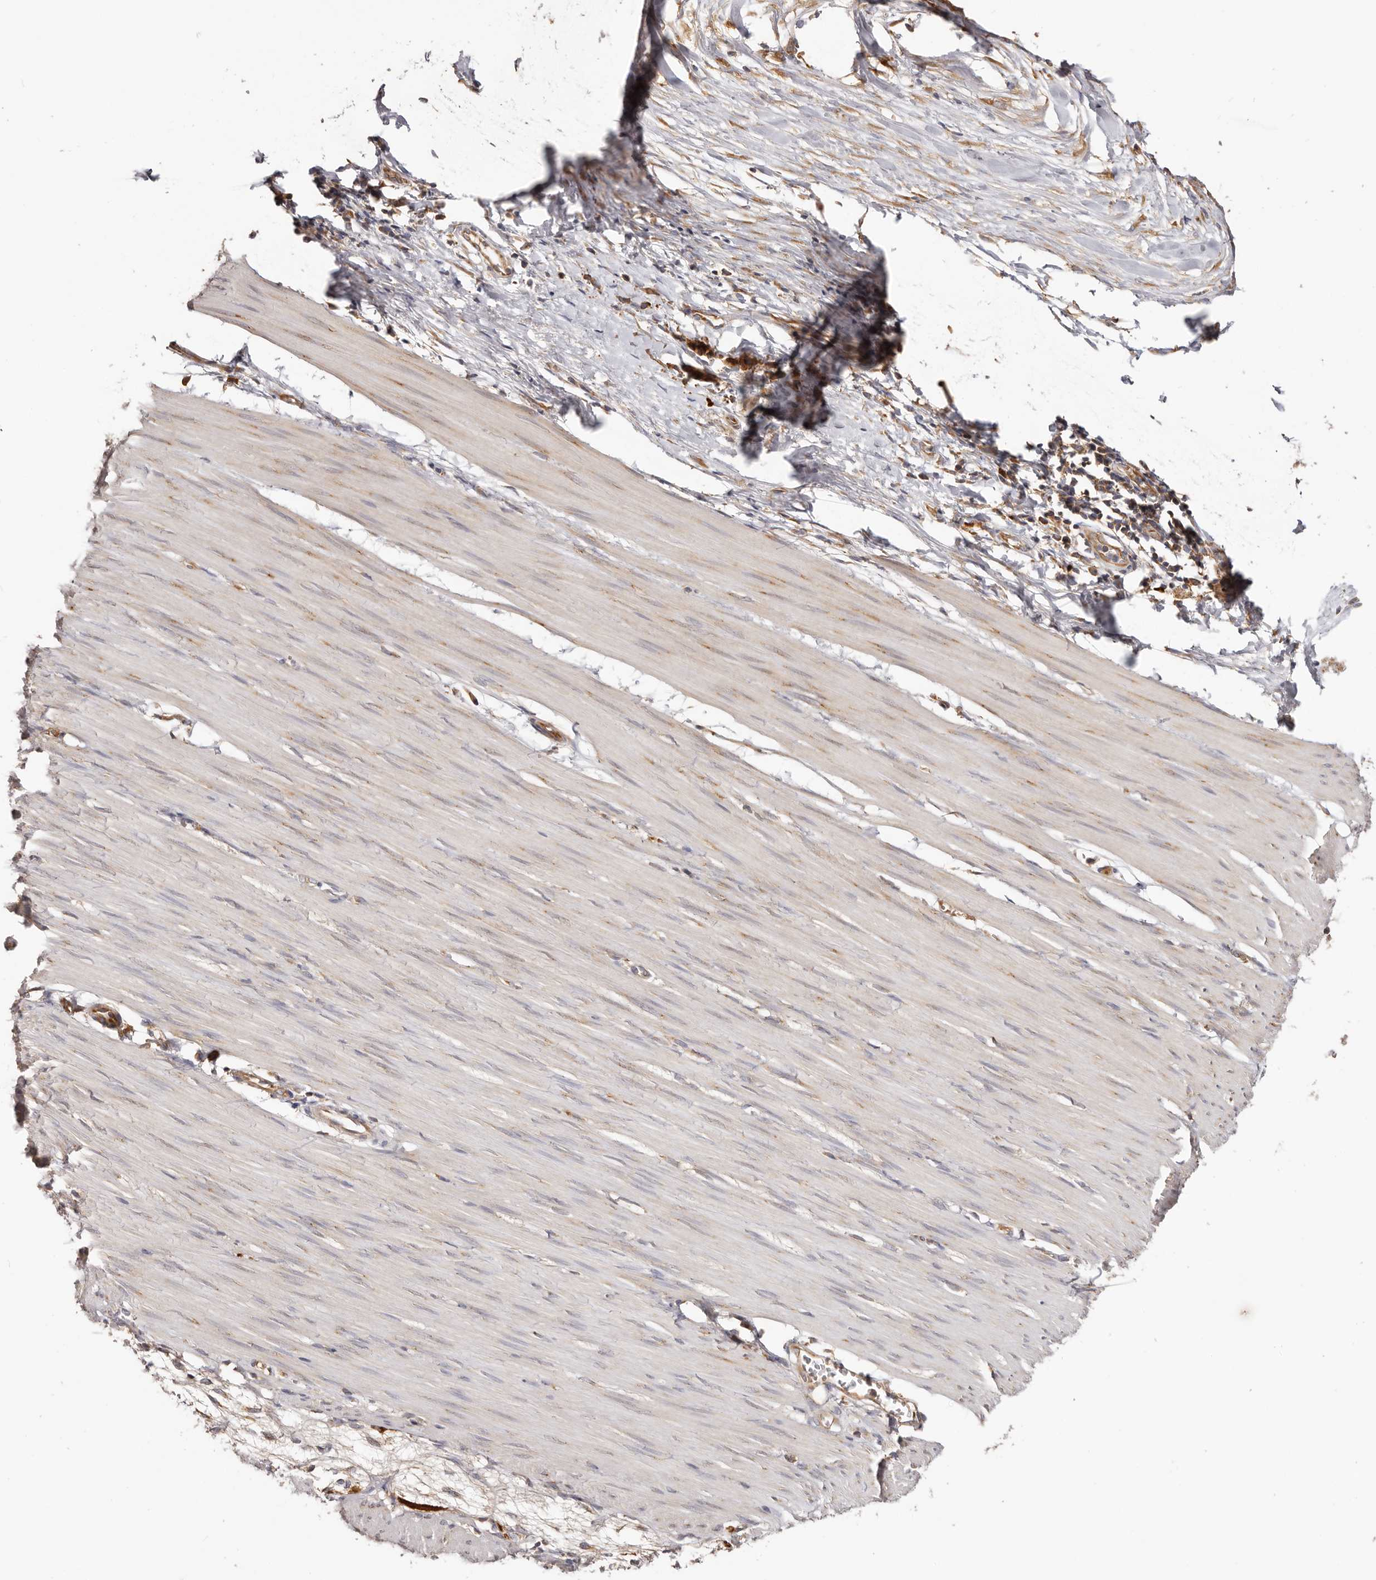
{"staining": {"intensity": "negative", "quantity": "none", "location": "none"}, "tissue": "smooth muscle", "cell_type": "Smooth muscle cells", "image_type": "normal", "snomed": [{"axis": "morphology", "description": "Normal tissue, NOS"}, {"axis": "morphology", "description": "Adenocarcinoma, NOS"}, {"axis": "topography", "description": "Colon"}, {"axis": "topography", "description": "Peripheral nerve tissue"}], "caption": "Protein analysis of normal smooth muscle displays no significant positivity in smooth muscle cells. (Brightfield microscopy of DAB IHC at high magnification).", "gene": "EPRS1", "patient": {"sex": "male", "age": 14}}